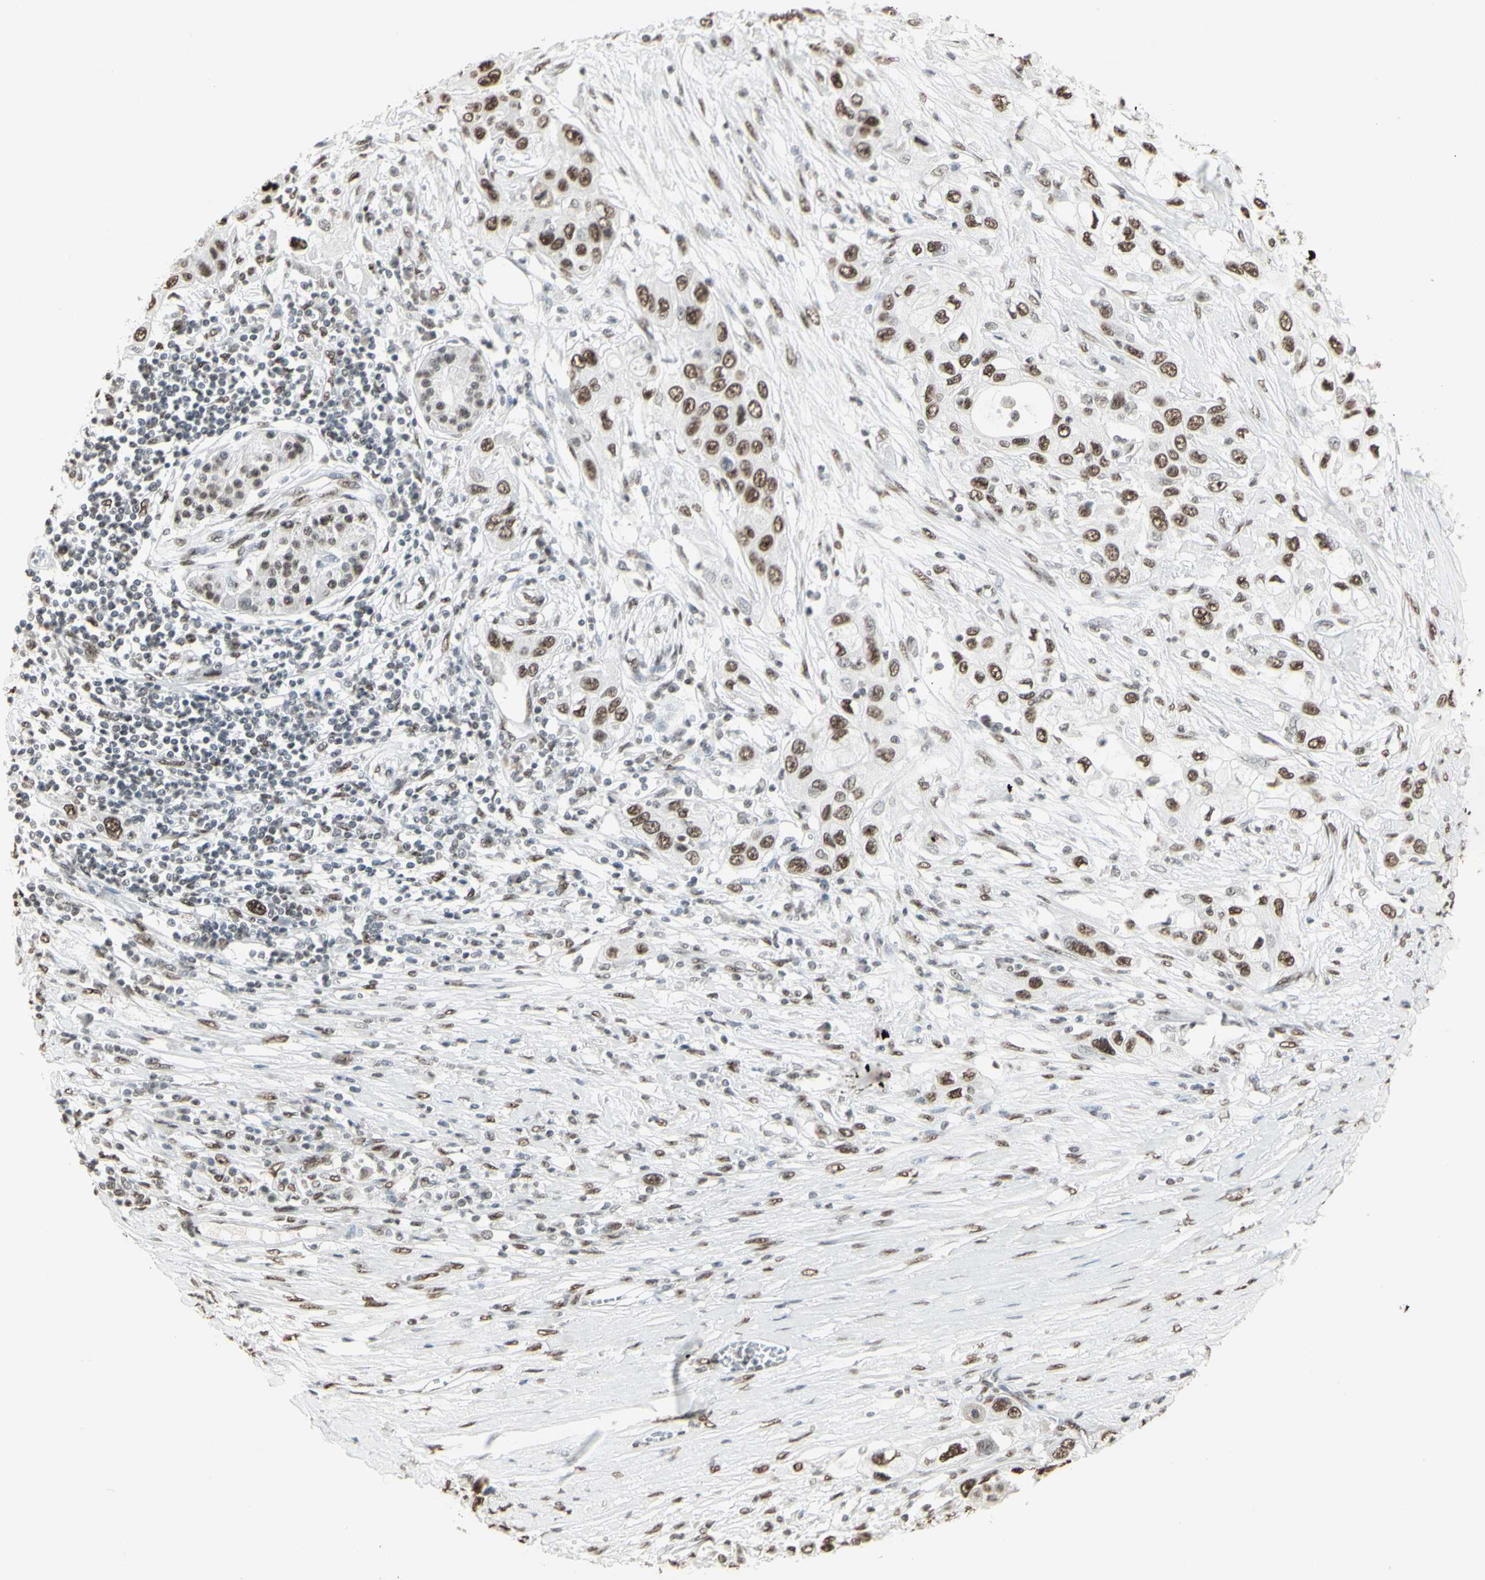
{"staining": {"intensity": "moderate", "quantity": ">75%", "location": "nuclear"}, "tissue": "pancreatic cancer", "cell_type": "Tumor cells", "image_type": "cancer", "snomed": [{"axis": "morphology", "description": "Adenocarcinoma, NOS"}, {"axis": "topography", "description": "Pancreas"}], "caption": "An image showing moderate nuclear expression in about >75% of tumor cells in adenocarcinoma (pancreatic), as visualized by brown immunohistochemical staining.", "gene": "TRIM28", "patient": {"sex": "female", "age": 70}}